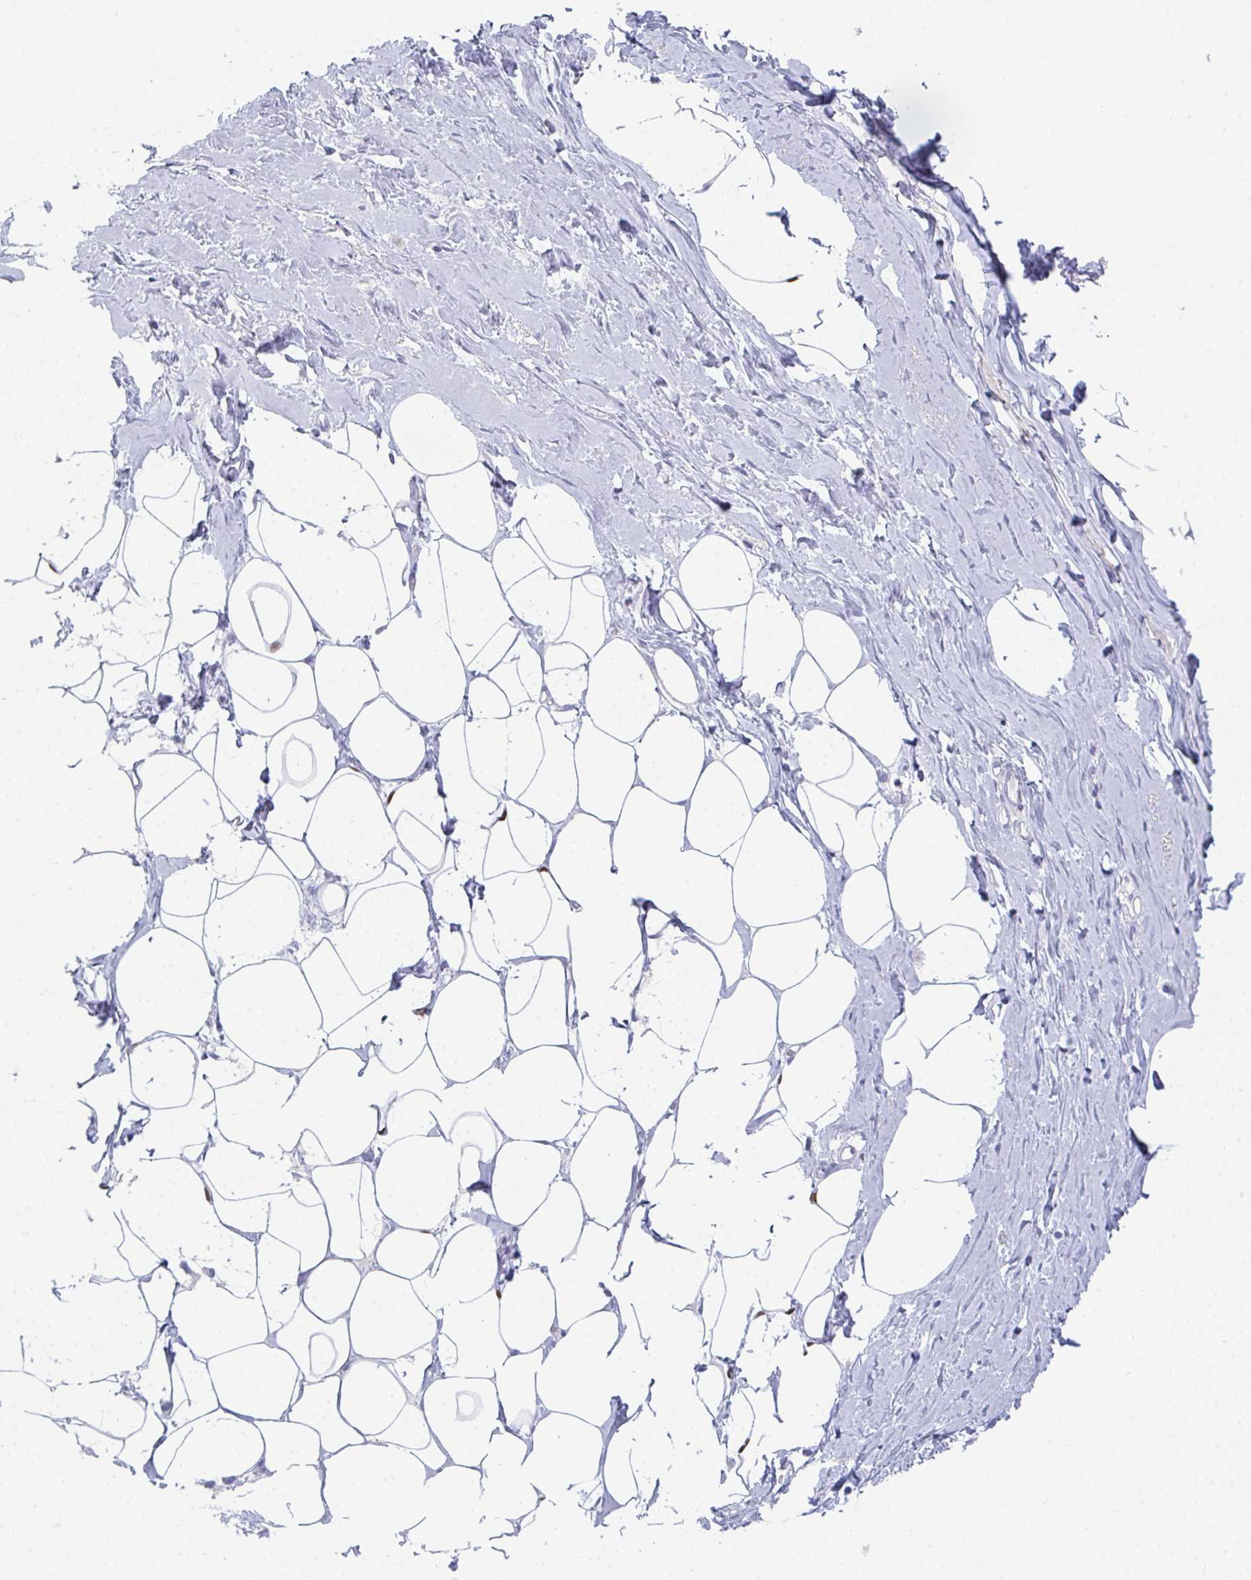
{"staining": {"intensity": "negative", "quantity": "none", "location": "none"}, "tissue": "breast", "cell_type": "Adipocytes", "image_type": "normal", "snomed": [{"axis": "morphology", "description": "Normal tissue, NOS"}, {"axis": "topography", "description": "Breast"}], "caption": "Immunohistochemistry (IHC) photomicrograph of unremarkable breast: human breast stained with DAB (3,3'-diaminobenzidine) reveals no significant protein expression in adipocytes.", "gene": "RUBCN", "patient": {"sex": "female", "age": 27}}